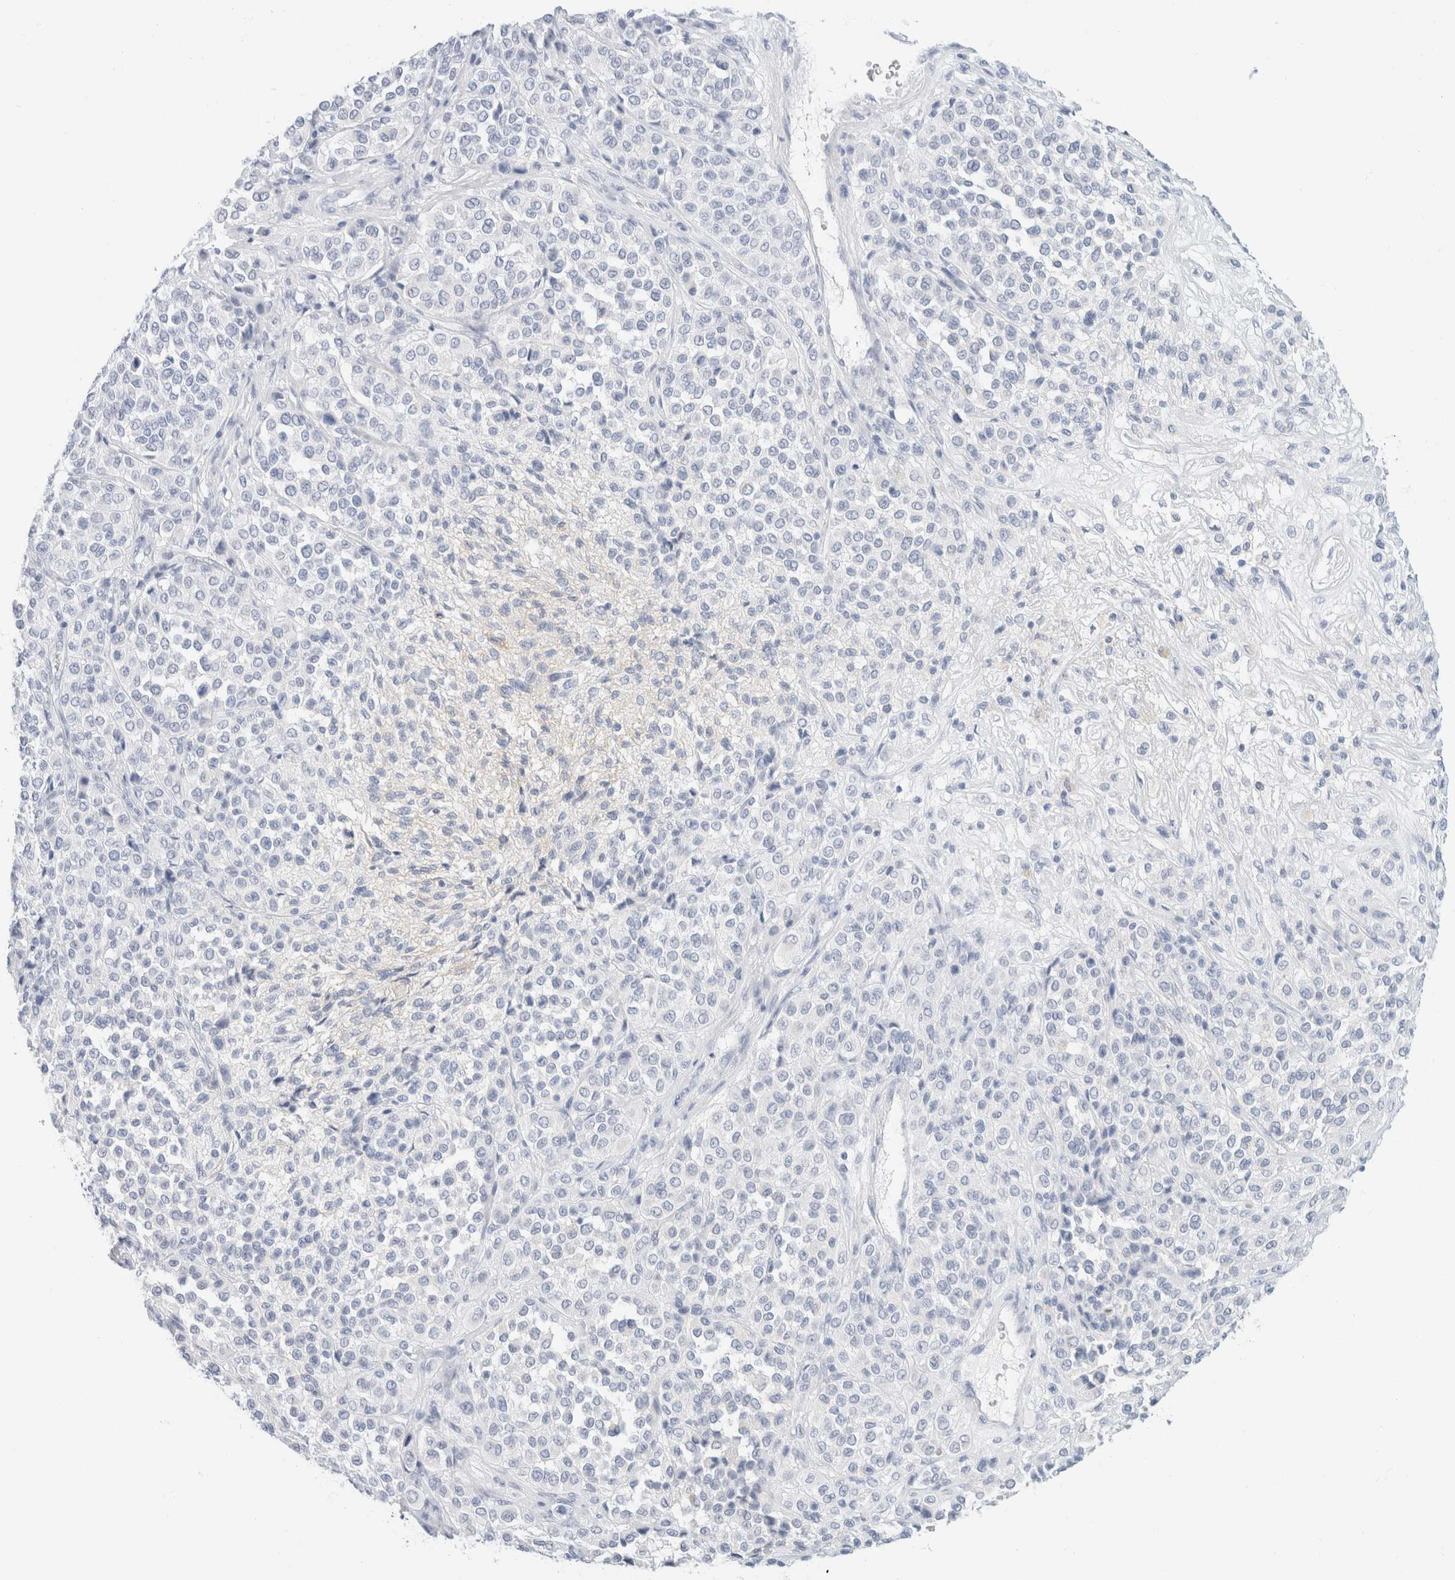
{"staining": {"intensity": "negative", "quantity": "none", "location": "none"}, "tissue": "melanoma", "cell_type": "Tumor cells", "image_type": "cancer", "snomed": [{"axis": "morphology", "description": "Malignant melanoma, Metastatic site"}, {"axis": "topography", "description": "Pancreas"}], "caption": "Malignant melanoma (metastatic site) was stained to show a protein in brown. There is no significant expression in tumor cells.", "gene": "KRT20", "patient": {"sex": "female", "age": 30}}